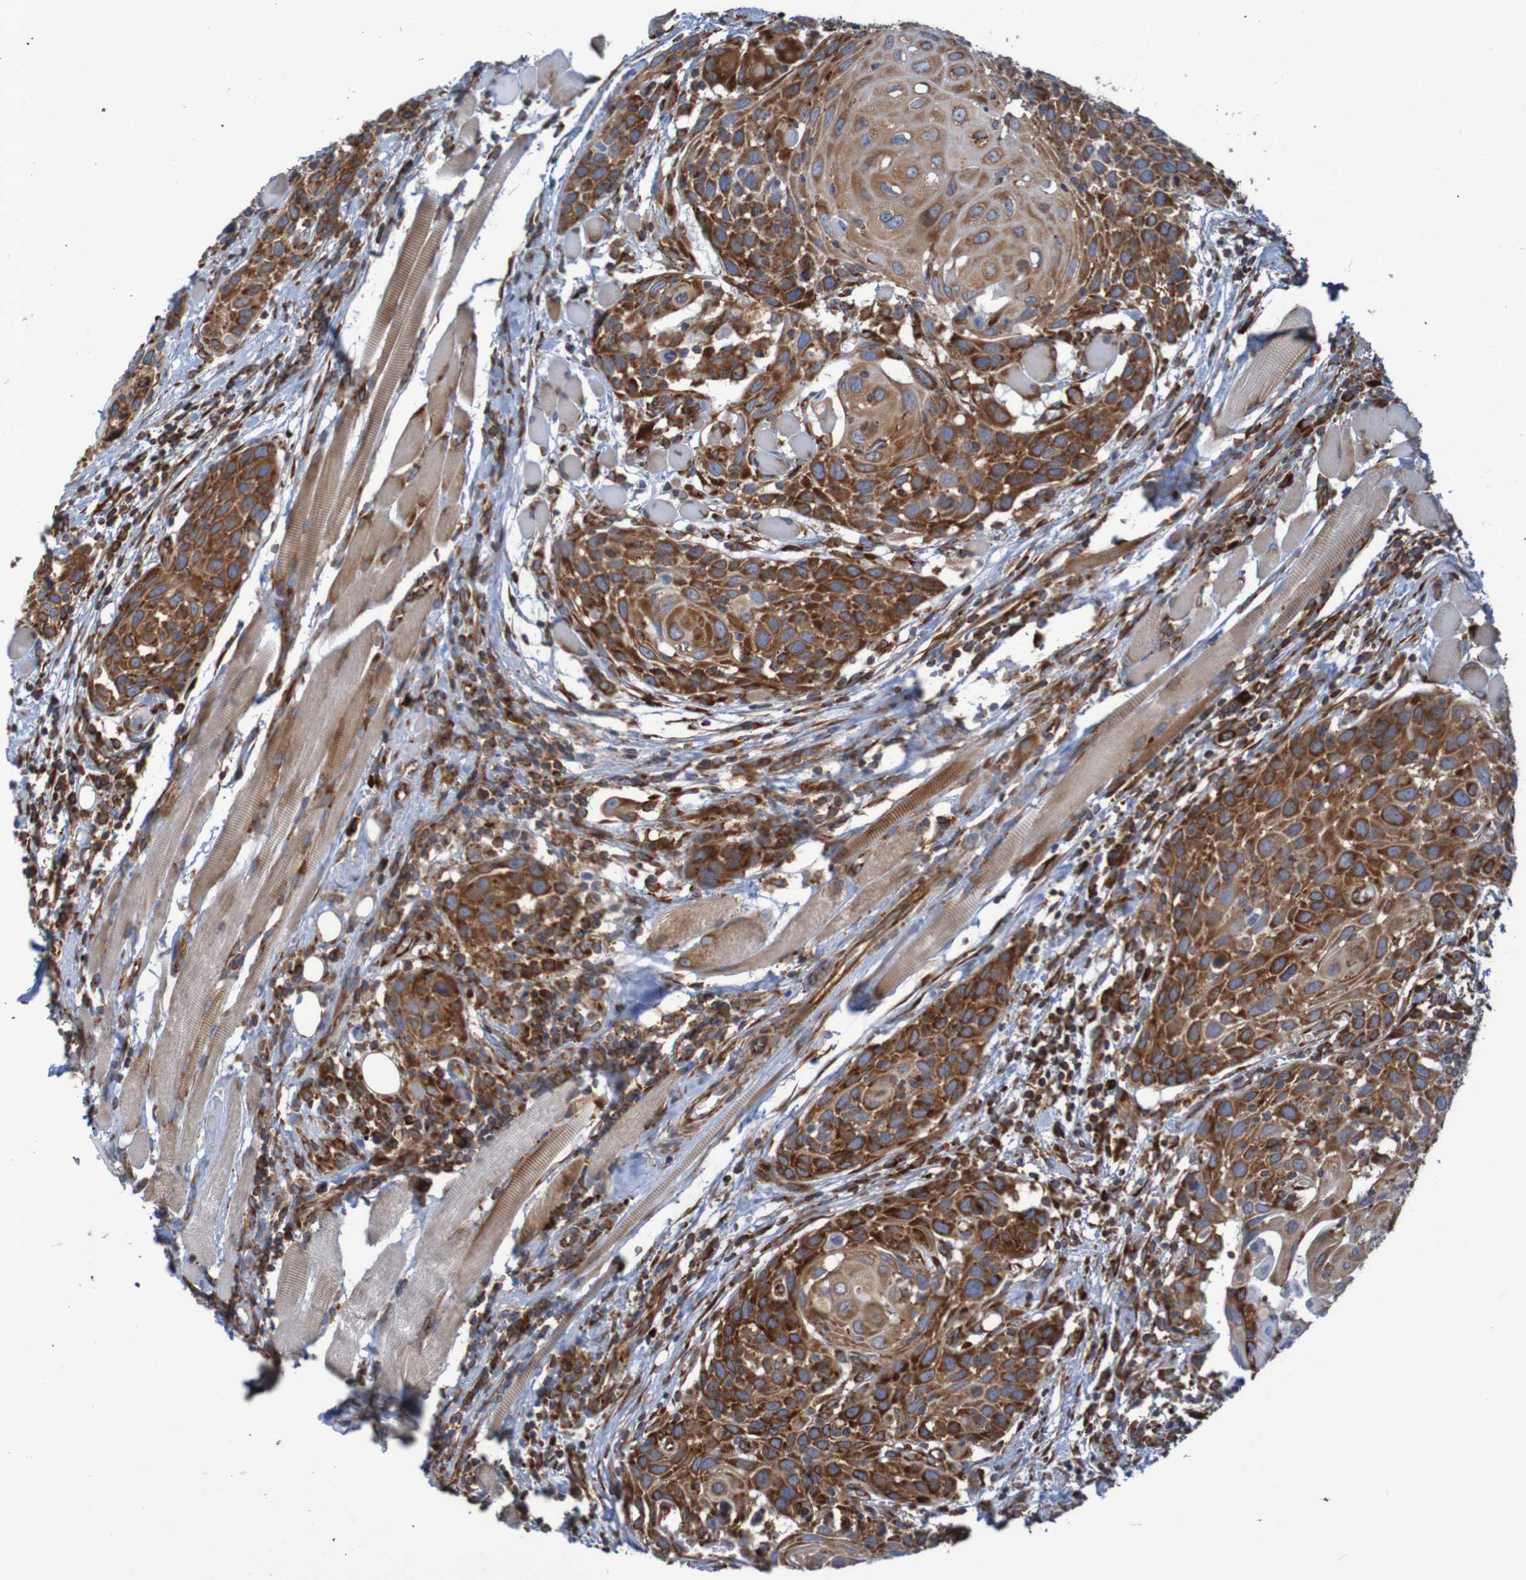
{"staining": {"intensity": "moderate", "quantity": ">75%", "location": "cytoplasmic/membranous"}, "tissue": "head and neck cancer", "cell_type": "Tumor cells", "image_type": "cancer", "snomed": [{"axis": "morphology", "description": "Squamous cell carcinoma, NOS"}, {"axis": "topography", "description": "Oral tissue"}, {"axis": "topography", "description": "Head-Neck"}], "caption": "Human squamous cell carcinoma (head and neck) stained for a protein (brown) exhibits moderate cytoplasmic/membranous positive expression in about >75% of tumor cells.", "gene": "RPL10", "patient": {"sex": "female", "age": 50}}